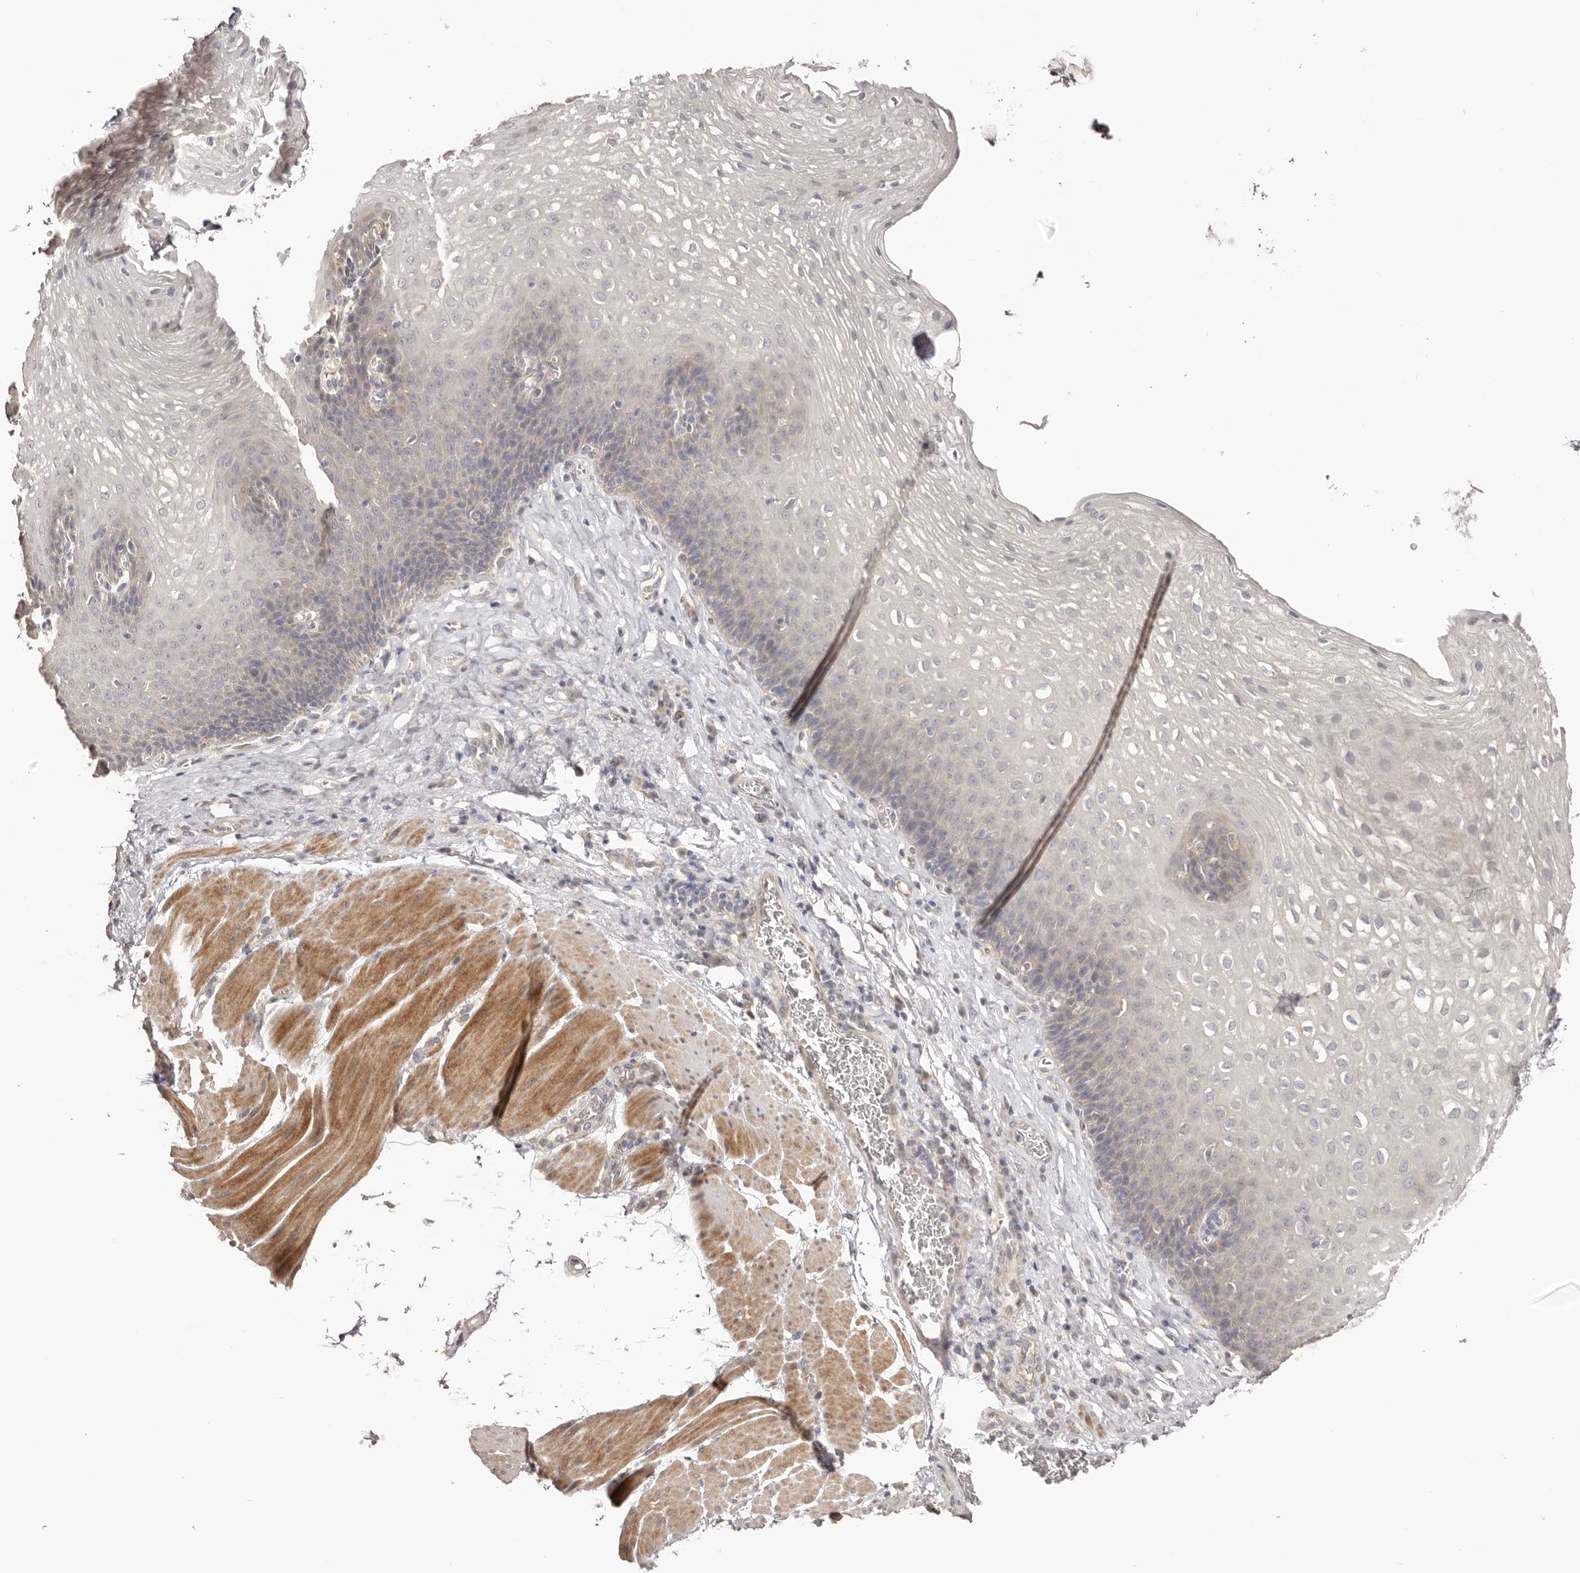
{"staining": {"intensity": "weak", "quantity": "<25%", "location": "cytoplasmic/membranous"}, "tissue": "esophagus", "cell_type": "Squamous epithelial cells", "image_type": "normal", "snomed": [{"axis": "morphology", "description": "Normal tissue, NOS"}, {"axis": "topography", "description": "Esophagus"}], "caption": "Photomicrograph shows no significant protein positivity in squamous epithelial cells of benign esophagus.", "gene": "KCNJ8", "patient": {"sex": "female", "age": 66}}